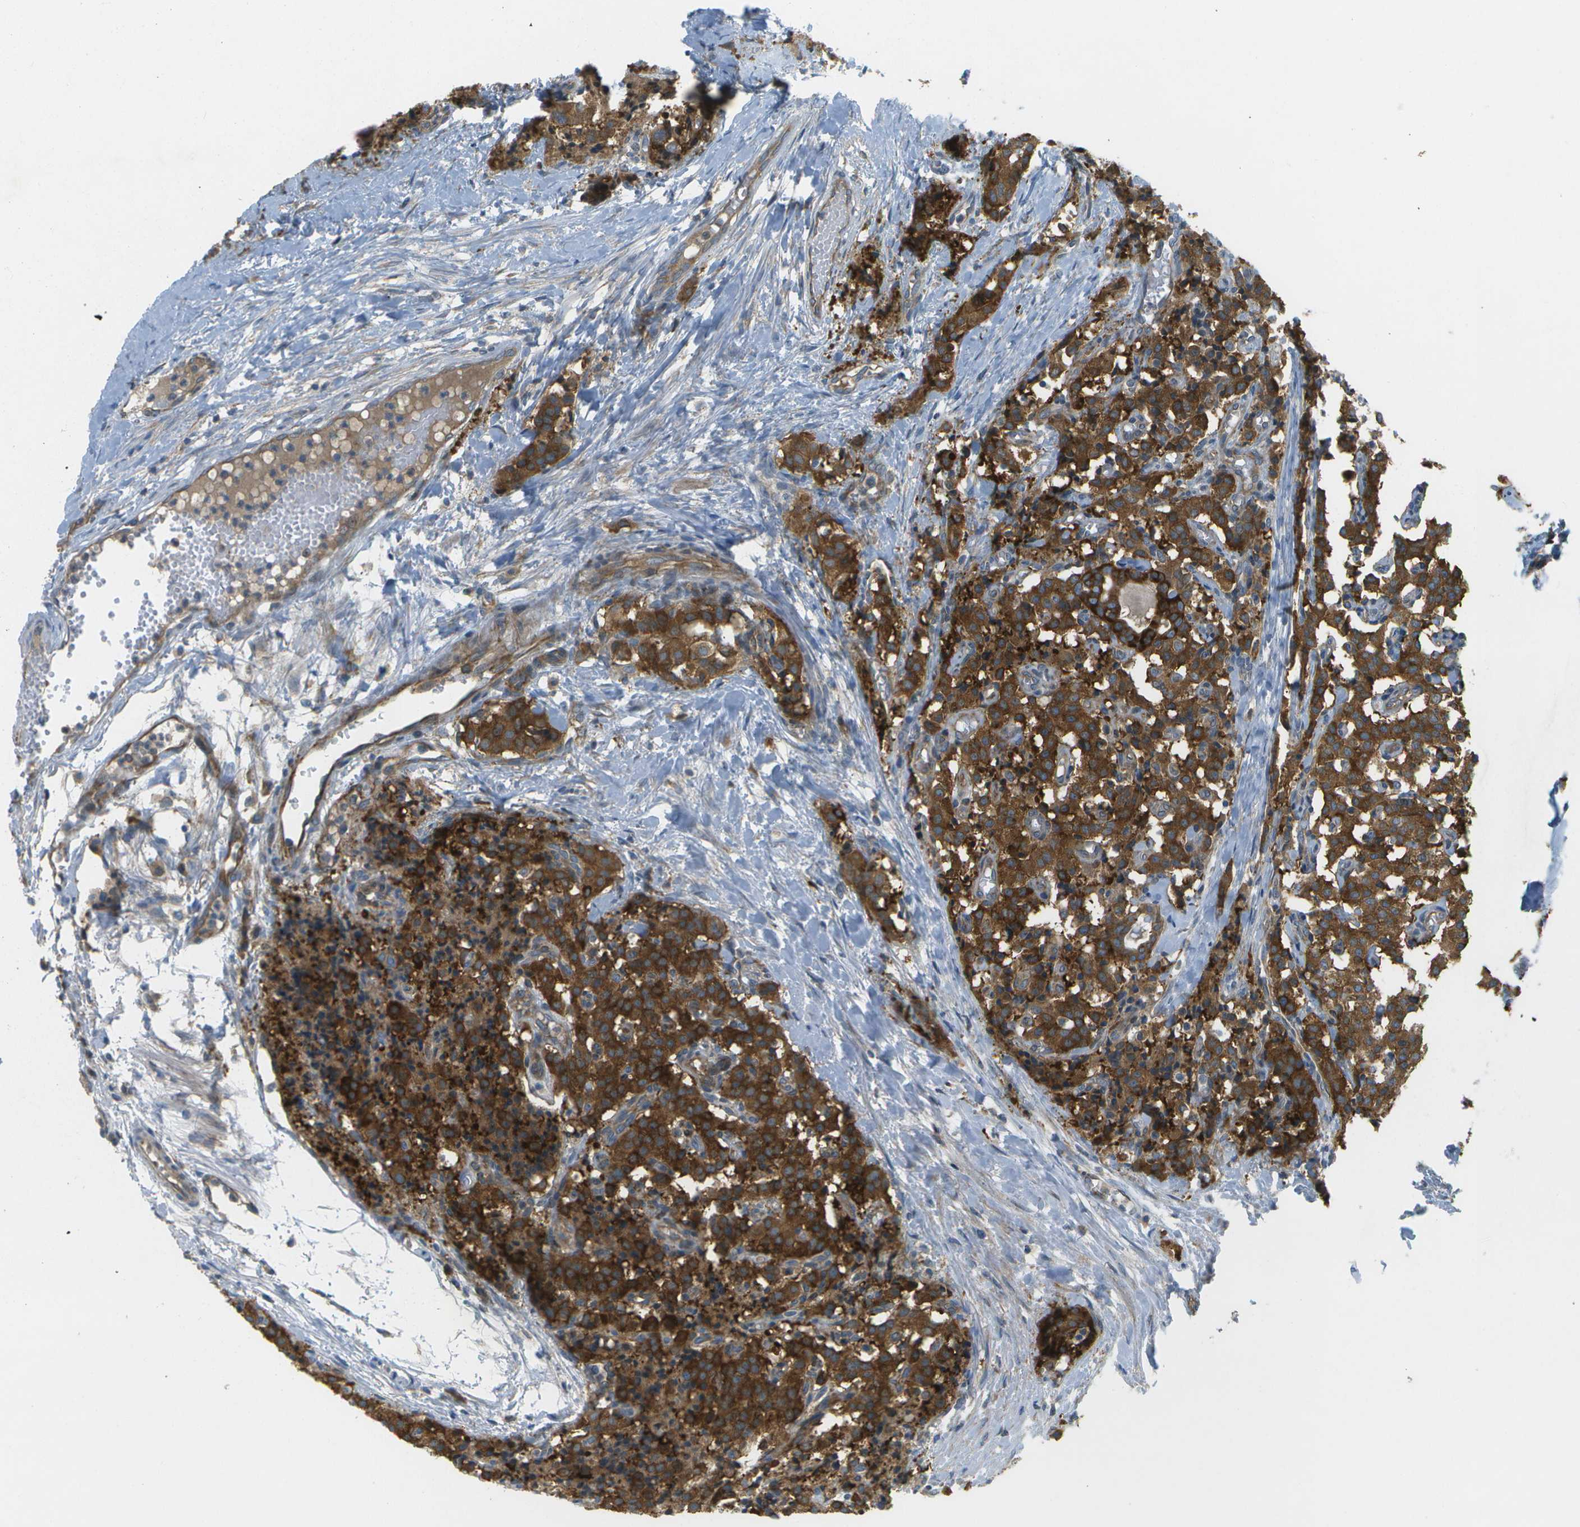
{"staining": {"intensity": "strong", "quantity": ">75%", "location": "cytoplasmic/membranous"}, "tissue": "carcinoid", "cell_type": "Tumor cells", "image_type": "cancer", "snomed": [{"axis": "morphology", "description": "Carcinoid, malignant, NOS"}, {"axis": "topography", "description": "Lung"}], "caption": "Strong cytoplasmic/membranous protein staining is seen in approximately >75% of tumor cells in malignant carcinoid.", "gene": "WNK2", "patient": {"sex": "male", "age": 30}}